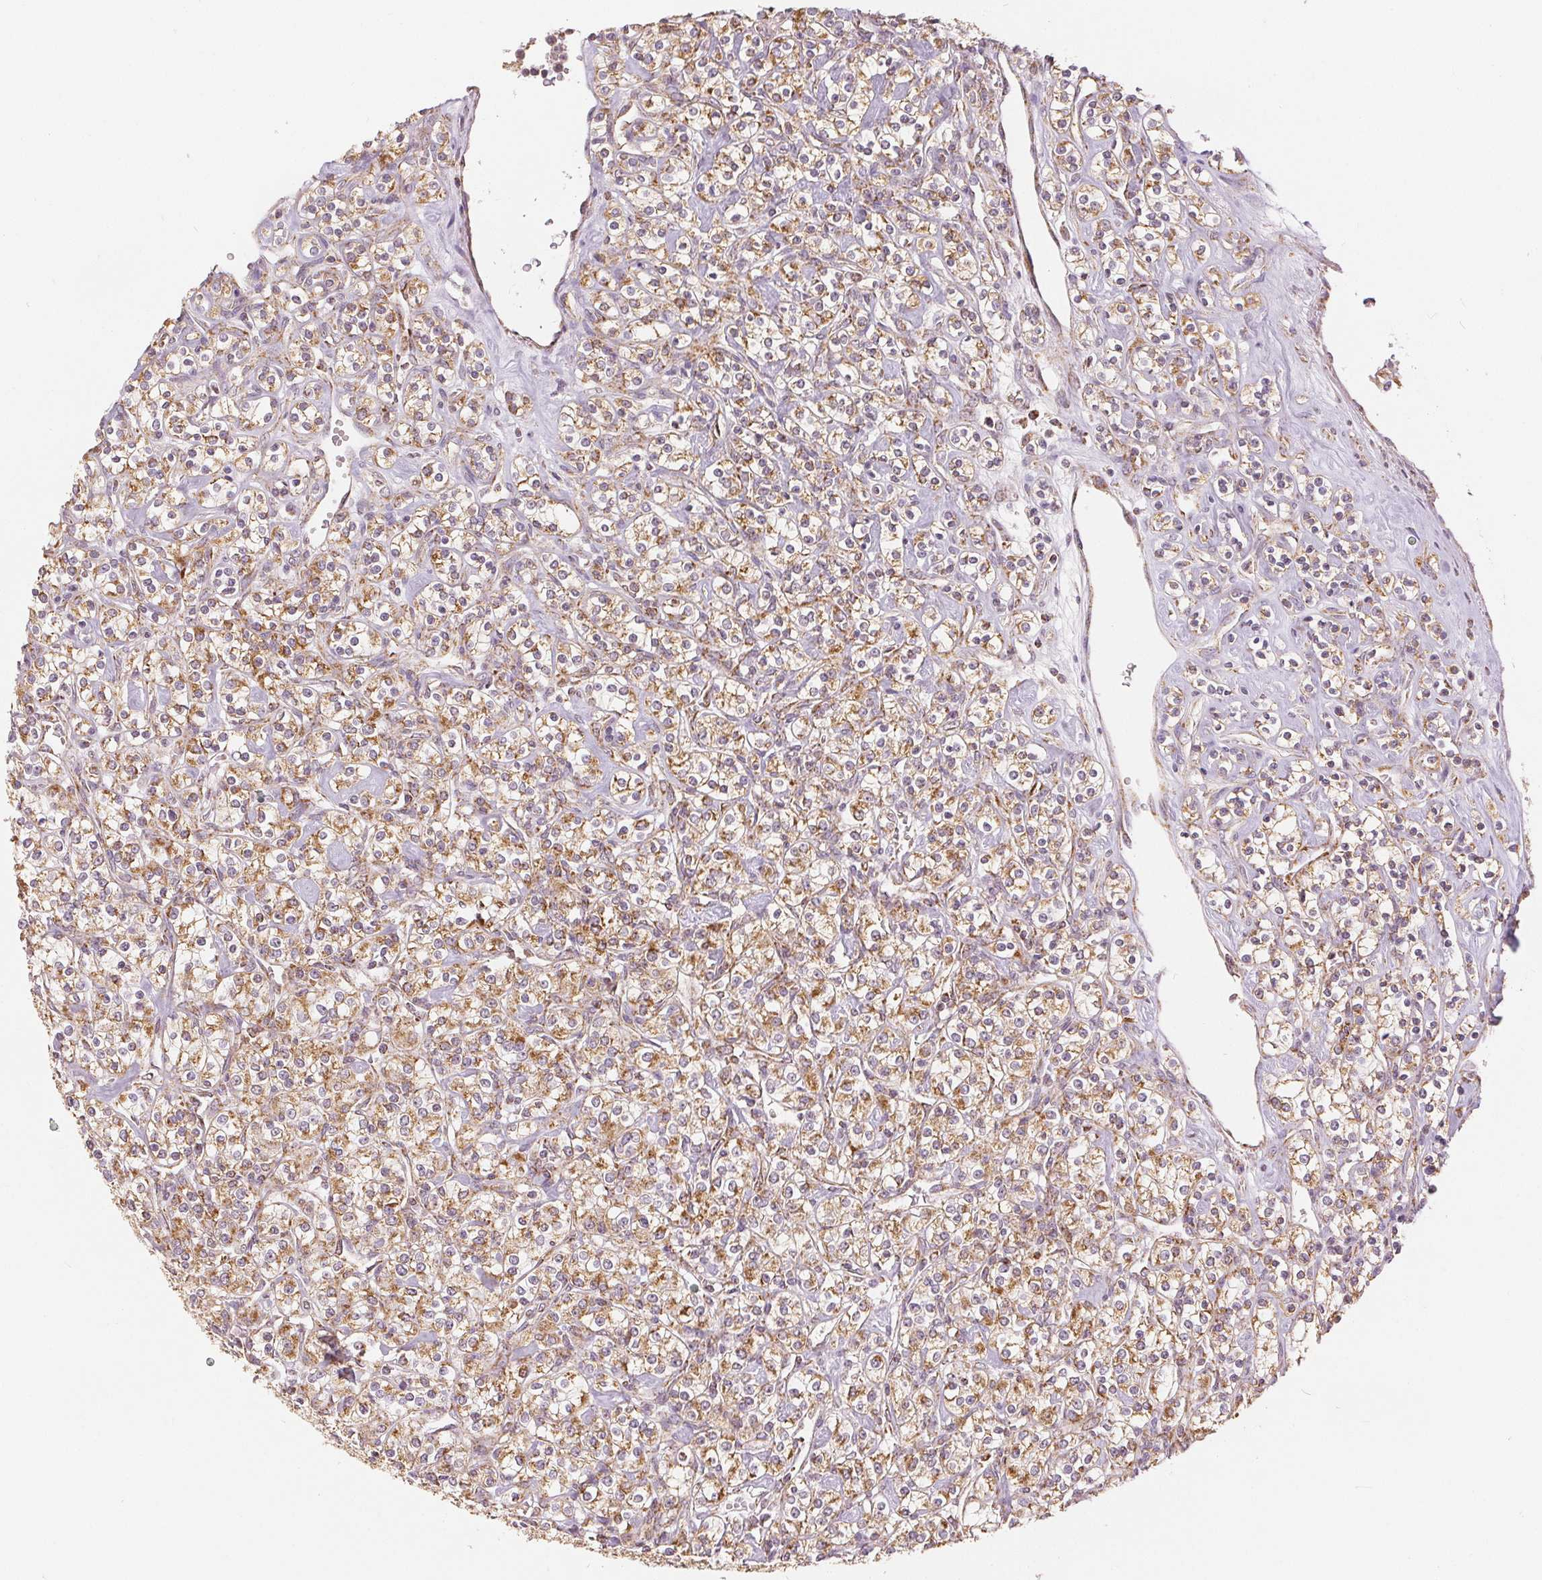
{"staining": {"intensity": "moderate", "quantity": ">75%", "location": "cytoplasmic/membranous"}, "tissue": "renal cancer", "cell_type": "Tumor cells", "image_type": "cancer", "snomed": [{"axis": "morphology", "description": "Adenocarcinoma, NOS"}, {"axis": "topography", "description": "Kidney"}], "caption": "A histopathology image of renal adenocarcinoma stained for a protein exhibits moderate cytoplasmic/membranous brown staining in tumor cells.", "gene": "SDHB", "patient": {"sex": "male", "age": 77}}